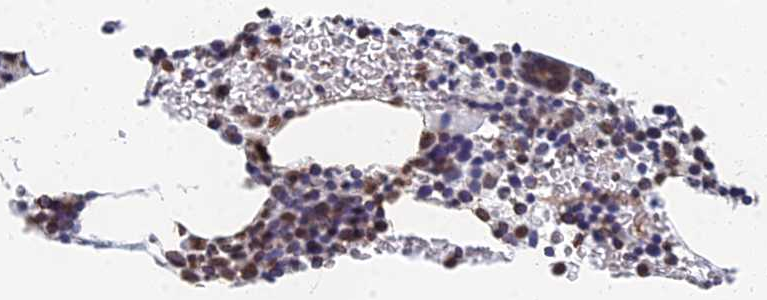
{"staining": {"intensity": "strong", "quantity": "25%-75%", "location": "nuclear"}, "tissue": "bone marrow", "cell_type": "Hematopoietic cells", "image_type": "normal", "snomed": [{"axis": "morphology", "description": "Normal tissue, NOS"}, {"axis": "topography", "description": "Bone marrow"}], "caption": "The image demonstrates immunohistochemical staining of unremarkable bone marrow. There is strong nuclear expression is appreciated in approximately 25%-75% of hematopoietic cells.", "gene": "GBP3", "patient": {"sex": "male", "age": 62}}